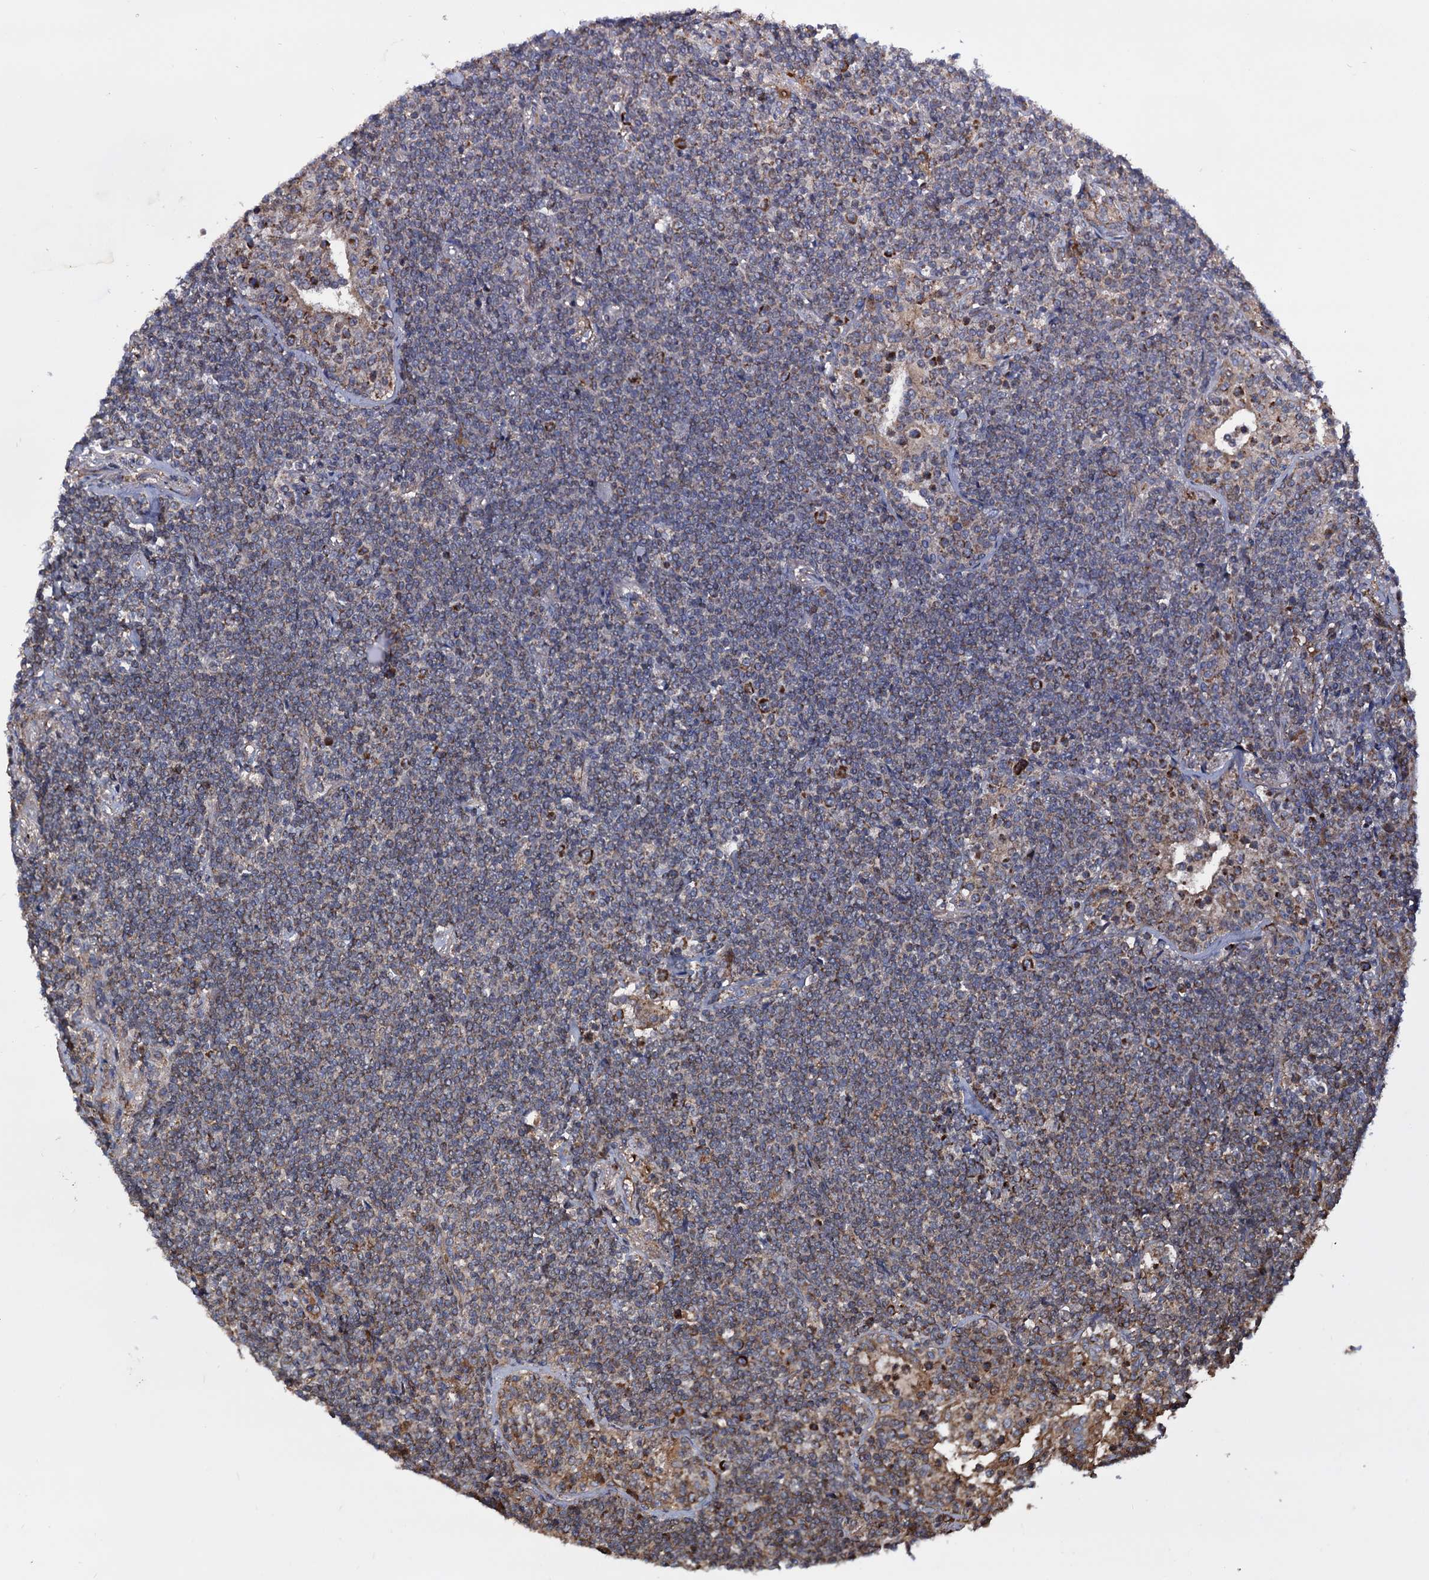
{"staining": {"intensity": "moderate", "quantity": "25%-75%", "location": "cytoplasmic/membranous"}, "tissue": "lymphoma", "cell_type": "Tumor cells", "image_type": "cancer", "snomed": [{"axis": "morphology", "description": "Malignant lymphoma, non-Hodgkin's type, Low grade"}, {"axis": "topography", "description": "Lung"}], "caption": "Immunohistochemistry (IHC) micrograph of neoplastic tissue: human low-grade malignant lymphoma, non-Hodgkin's type stained using immunohistochemistry (IHC) displays medium levels of moderate protein expression localized specifically in the cytoplasmic/membranous of tumor cells, appearing as a cytoplasmic/membranous brown color.", "gene": "MRPL42", "patient": {"sex": "female", "age": 71}}